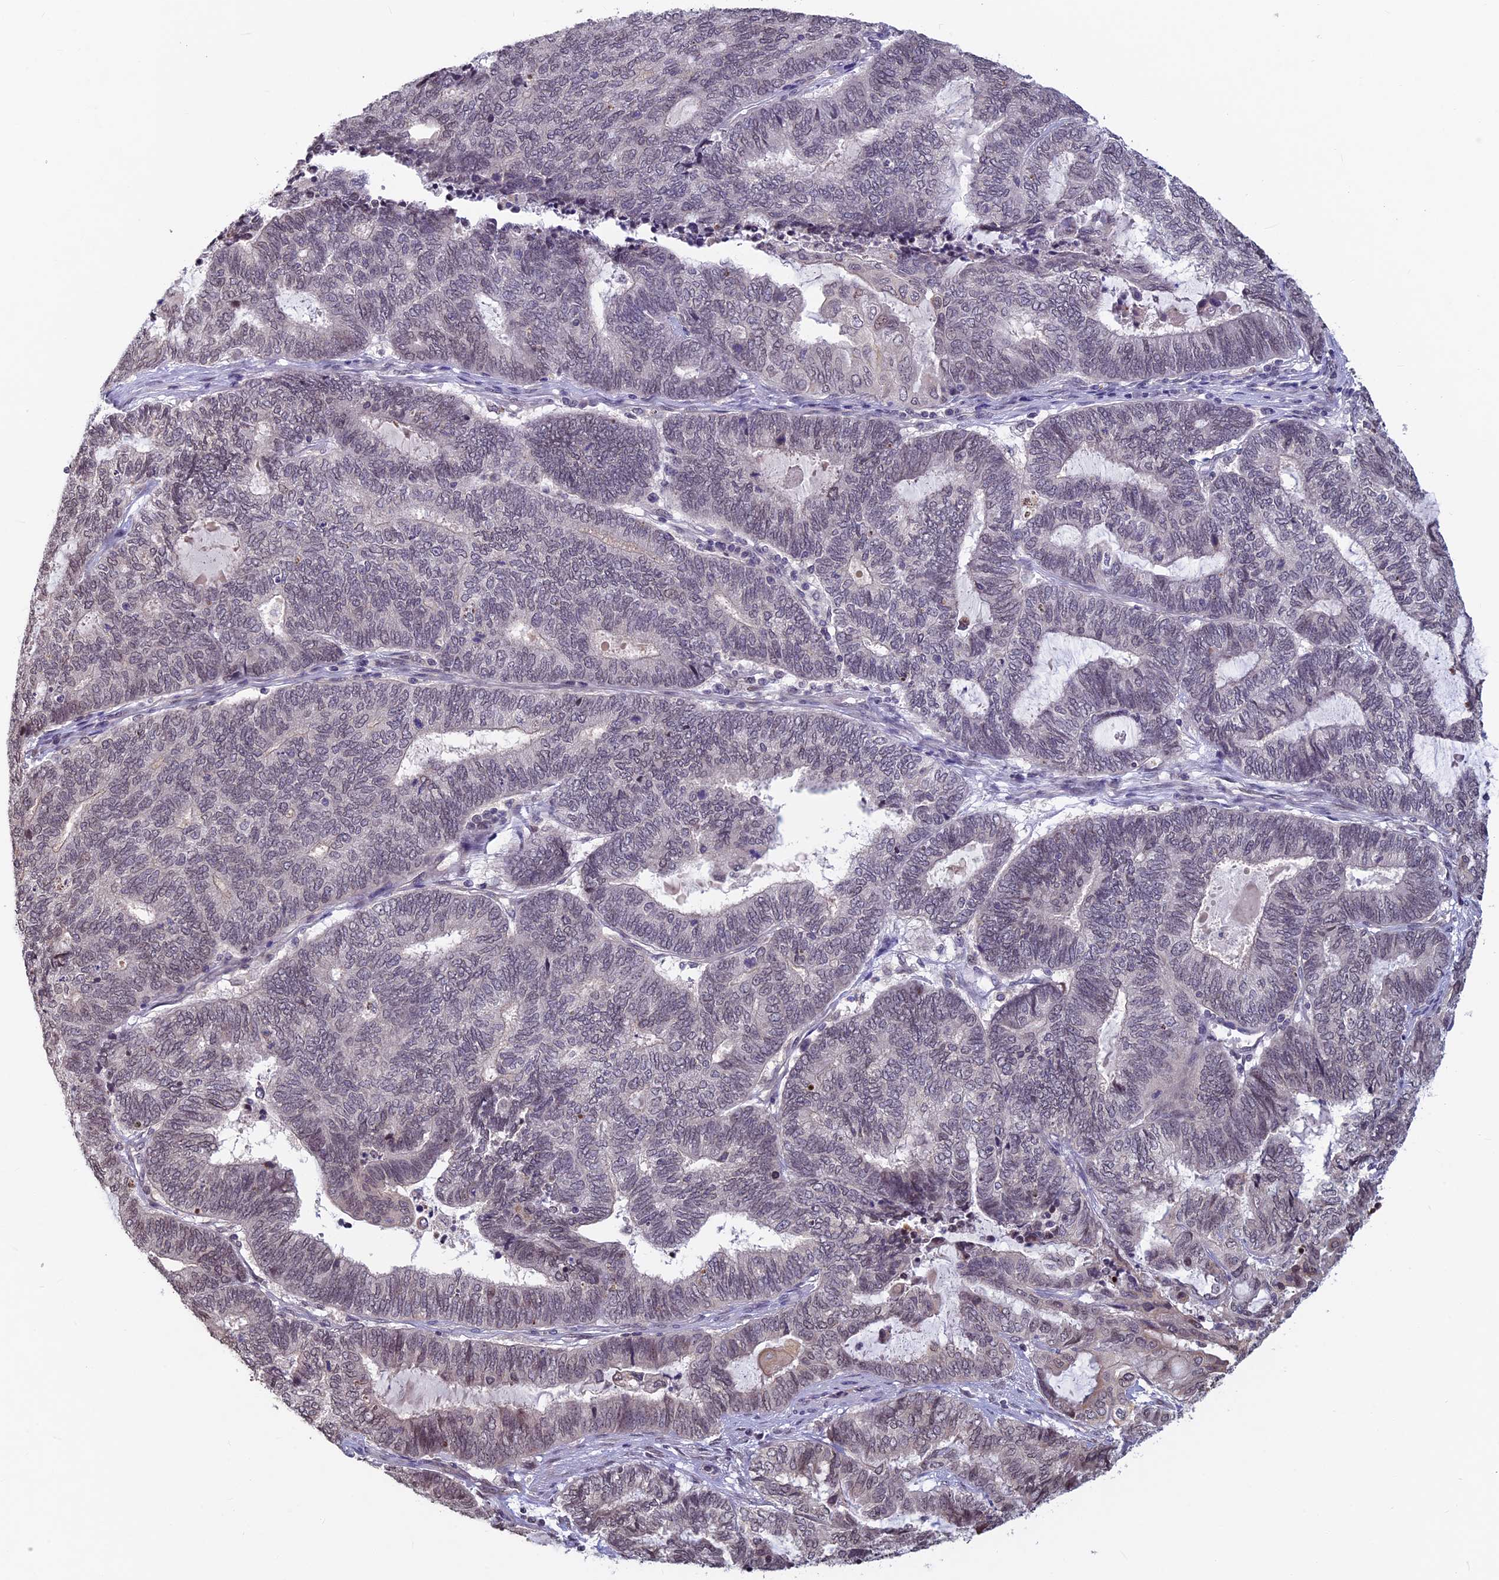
{"staining": {"intensity": "weak", "quantity": "25%-75%", "location": "nuclear"}, "tissue": "endometrial cancer", "cell_type": "Tumor cells", "image_type": "cancer", "snomed": [{"axis": "morphology", "description": "Adenocarcinoma, NOS"}, {"axis": "topography", "description": "Uterus"}, {"axis": "topography", "description": "Endometrium"}], "caption": "Immunohistochemical staining of endometrial adenocarcinoma displays weak nuclear protein staining in approximately 25%-75% of tumor cells.", "gene": "SPIRE1", "patient": {"sex": "female", "age": 70}}